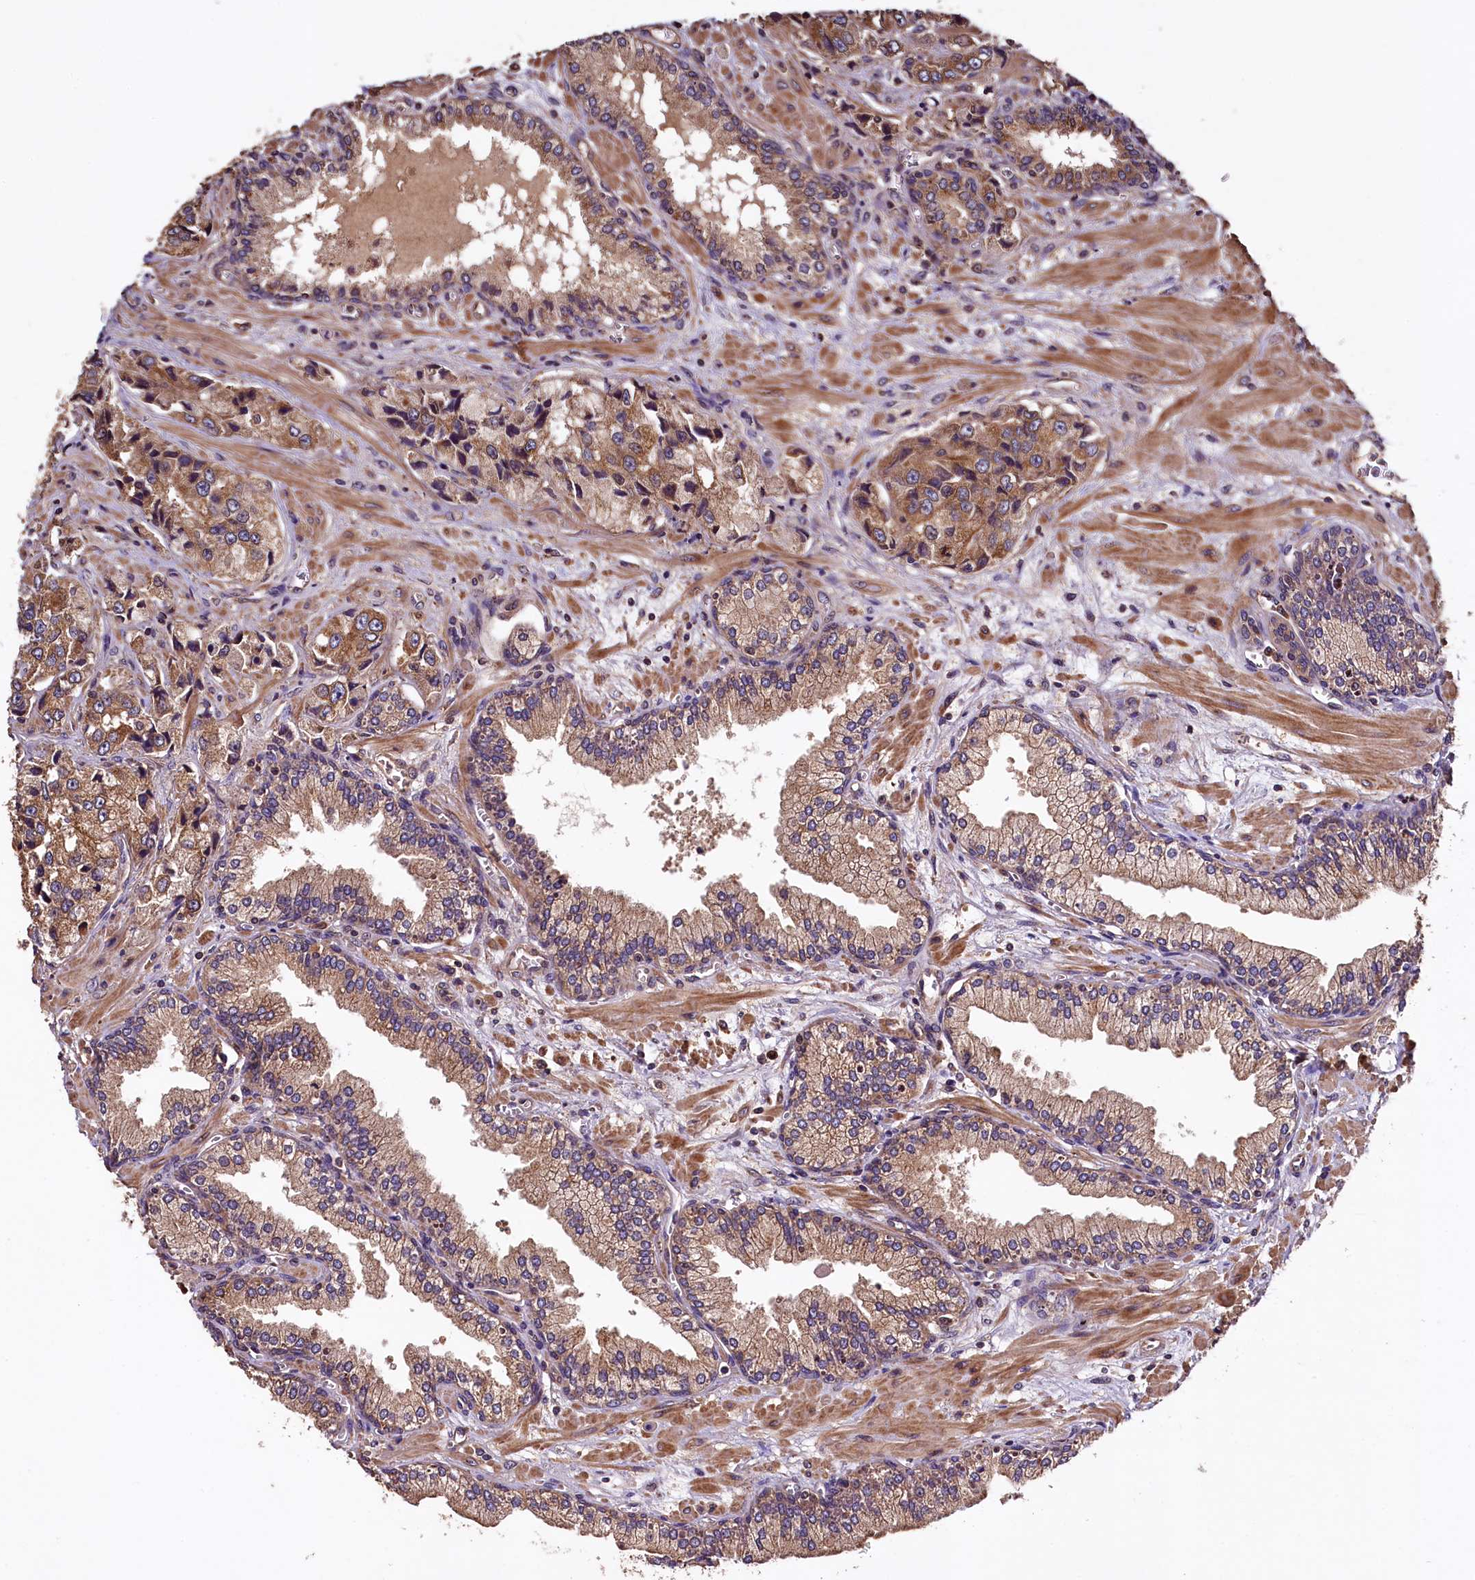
{"staining": {"intensity": "moderate", "quantity": ">75%", "location": "cytoplasmic/membranous"}, "tissue": "prostate cancer", "cell_type": "Tumor cells", "image_type": "cancer", "snomed": [{"axis": "morphology", "description": "Adenocarcinoma, High grade"}, {"axis": "topography", "description": "Prostate"}], "caption": "The photomicrograph reveals staining of prostate cancer (high-grade adenocarcinoma), revealing moderate cytoplasmic/membranous protein staining (brown color) within tumor cells.", "gene": "KLC2", "patient": {"sex": "male", "age": 74}}